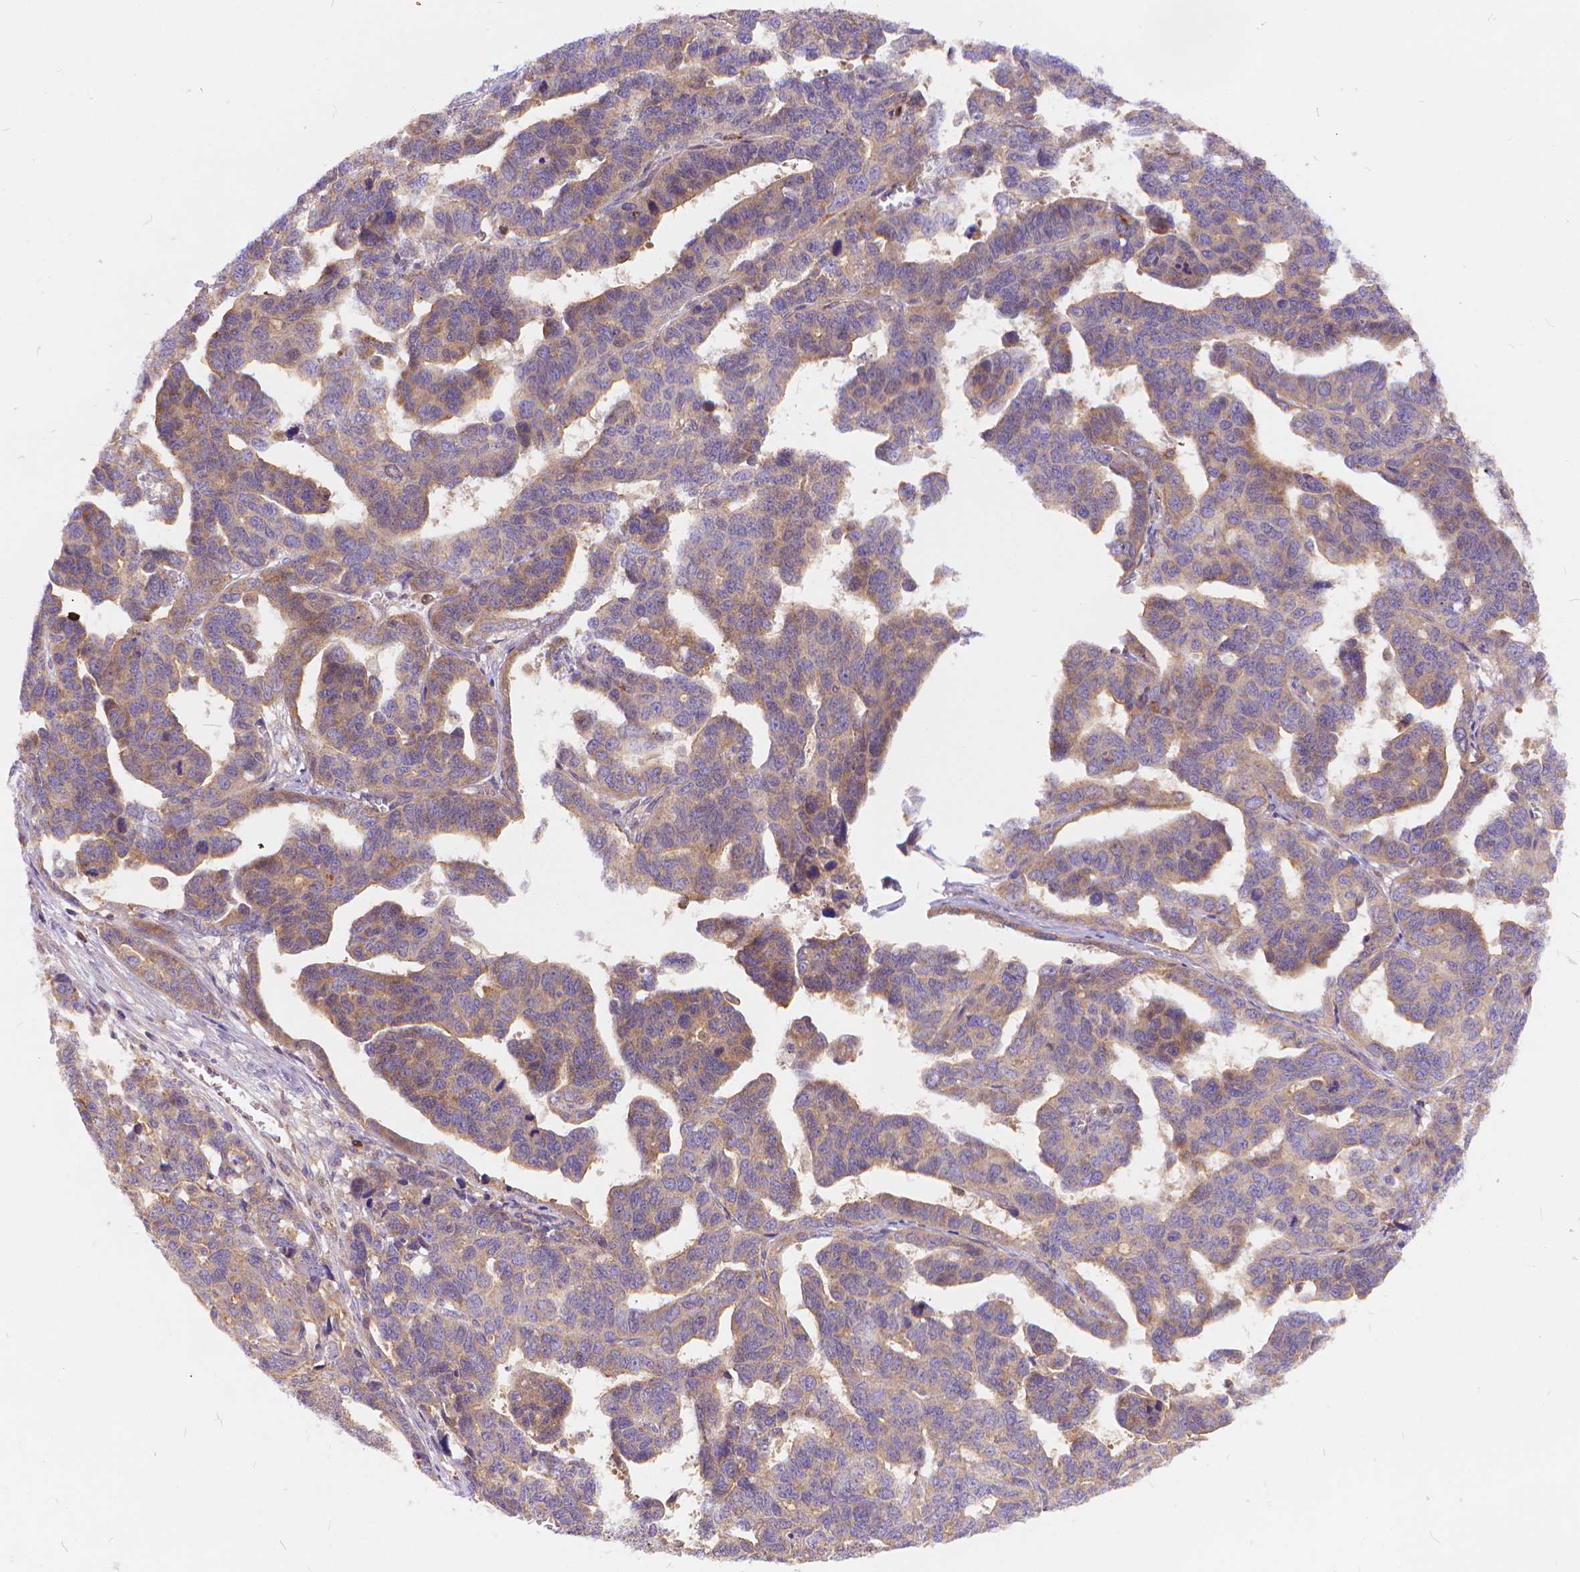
{"staining": {"intensity": "weak", "quantity": ">75%", "location": "cytoplasmic/membranous"}, "tissue": "ovarian cancer", "cell_type": "Tumor cells", "image_type": "cancer", "snomed": [{"axis": "morphology", "description": "Cystadenocarcinoma, serous, NOS"}, {"axis": "topography", "description": "Ovary"}], "caption": "Ovarian serous cystadenocarcinoma was stained to show a protein in brown. There is low levels of weak cytoplasmic/membranous expression in about >75% of tumor cells.", "gene": "ARAP1", "patient": {"sex": "female", "age": 69}}